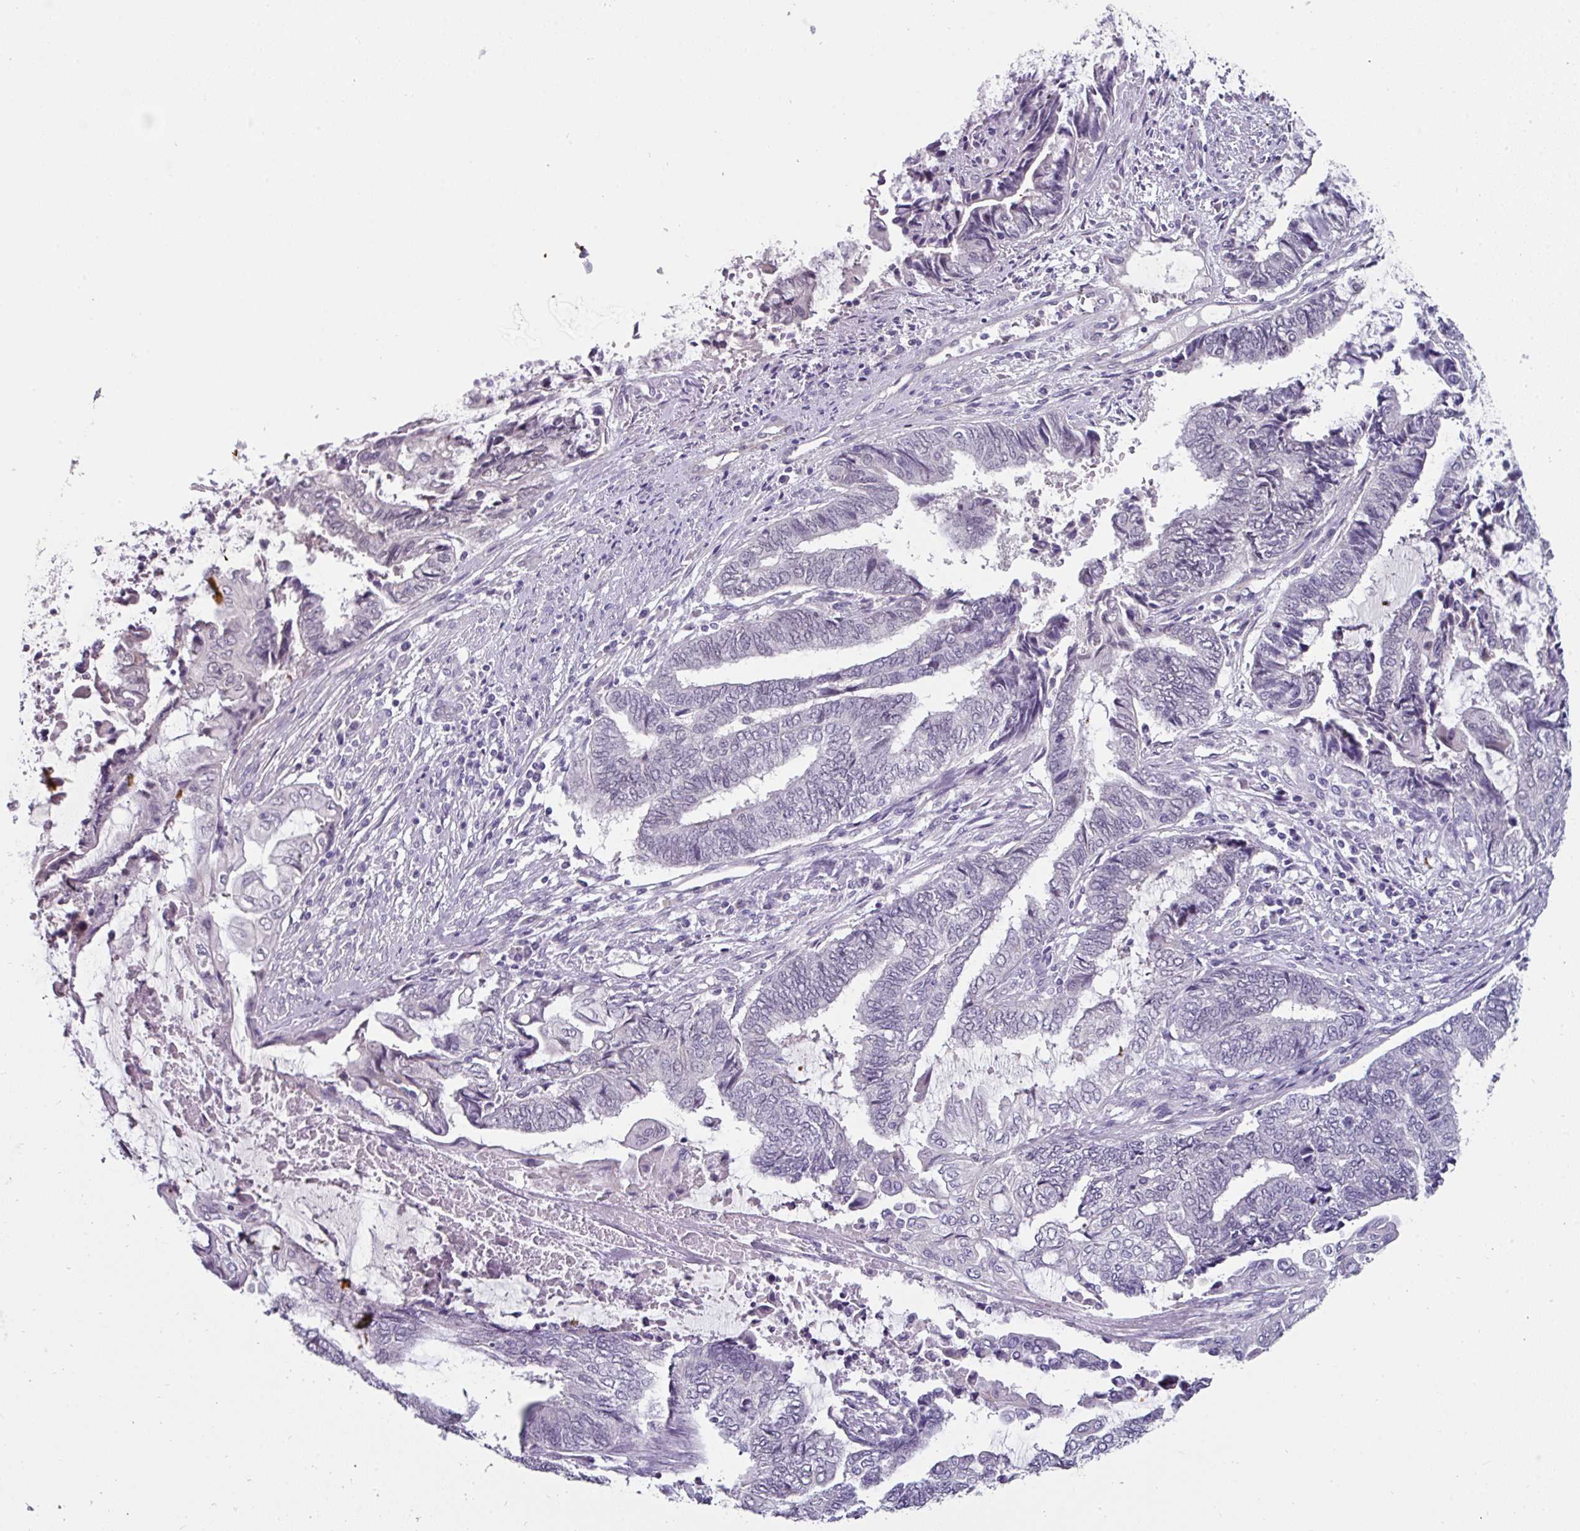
{"staining": {"intensity": "negative", "quantity": "none", "location": "none"}, "tissue": "endometrial cancer", "cell_type": "Tumor cells", "image_type": "cancer", "snomed": [{"axis": "morphology", "description": "Adenocarcinoma, NOS"}, {"axis": "topography", "description": "Uterus"}, {"axis": "topography", "description": "Endometrium"}], "caption": "The micrograph displays no staining of tumor cells in adenocarcinoma (endometrial). (DAB immunohistochemistry with hematoxylin counter stain).", "gene": "EYA3", "patient": {"sex": "female", "age": 70}}